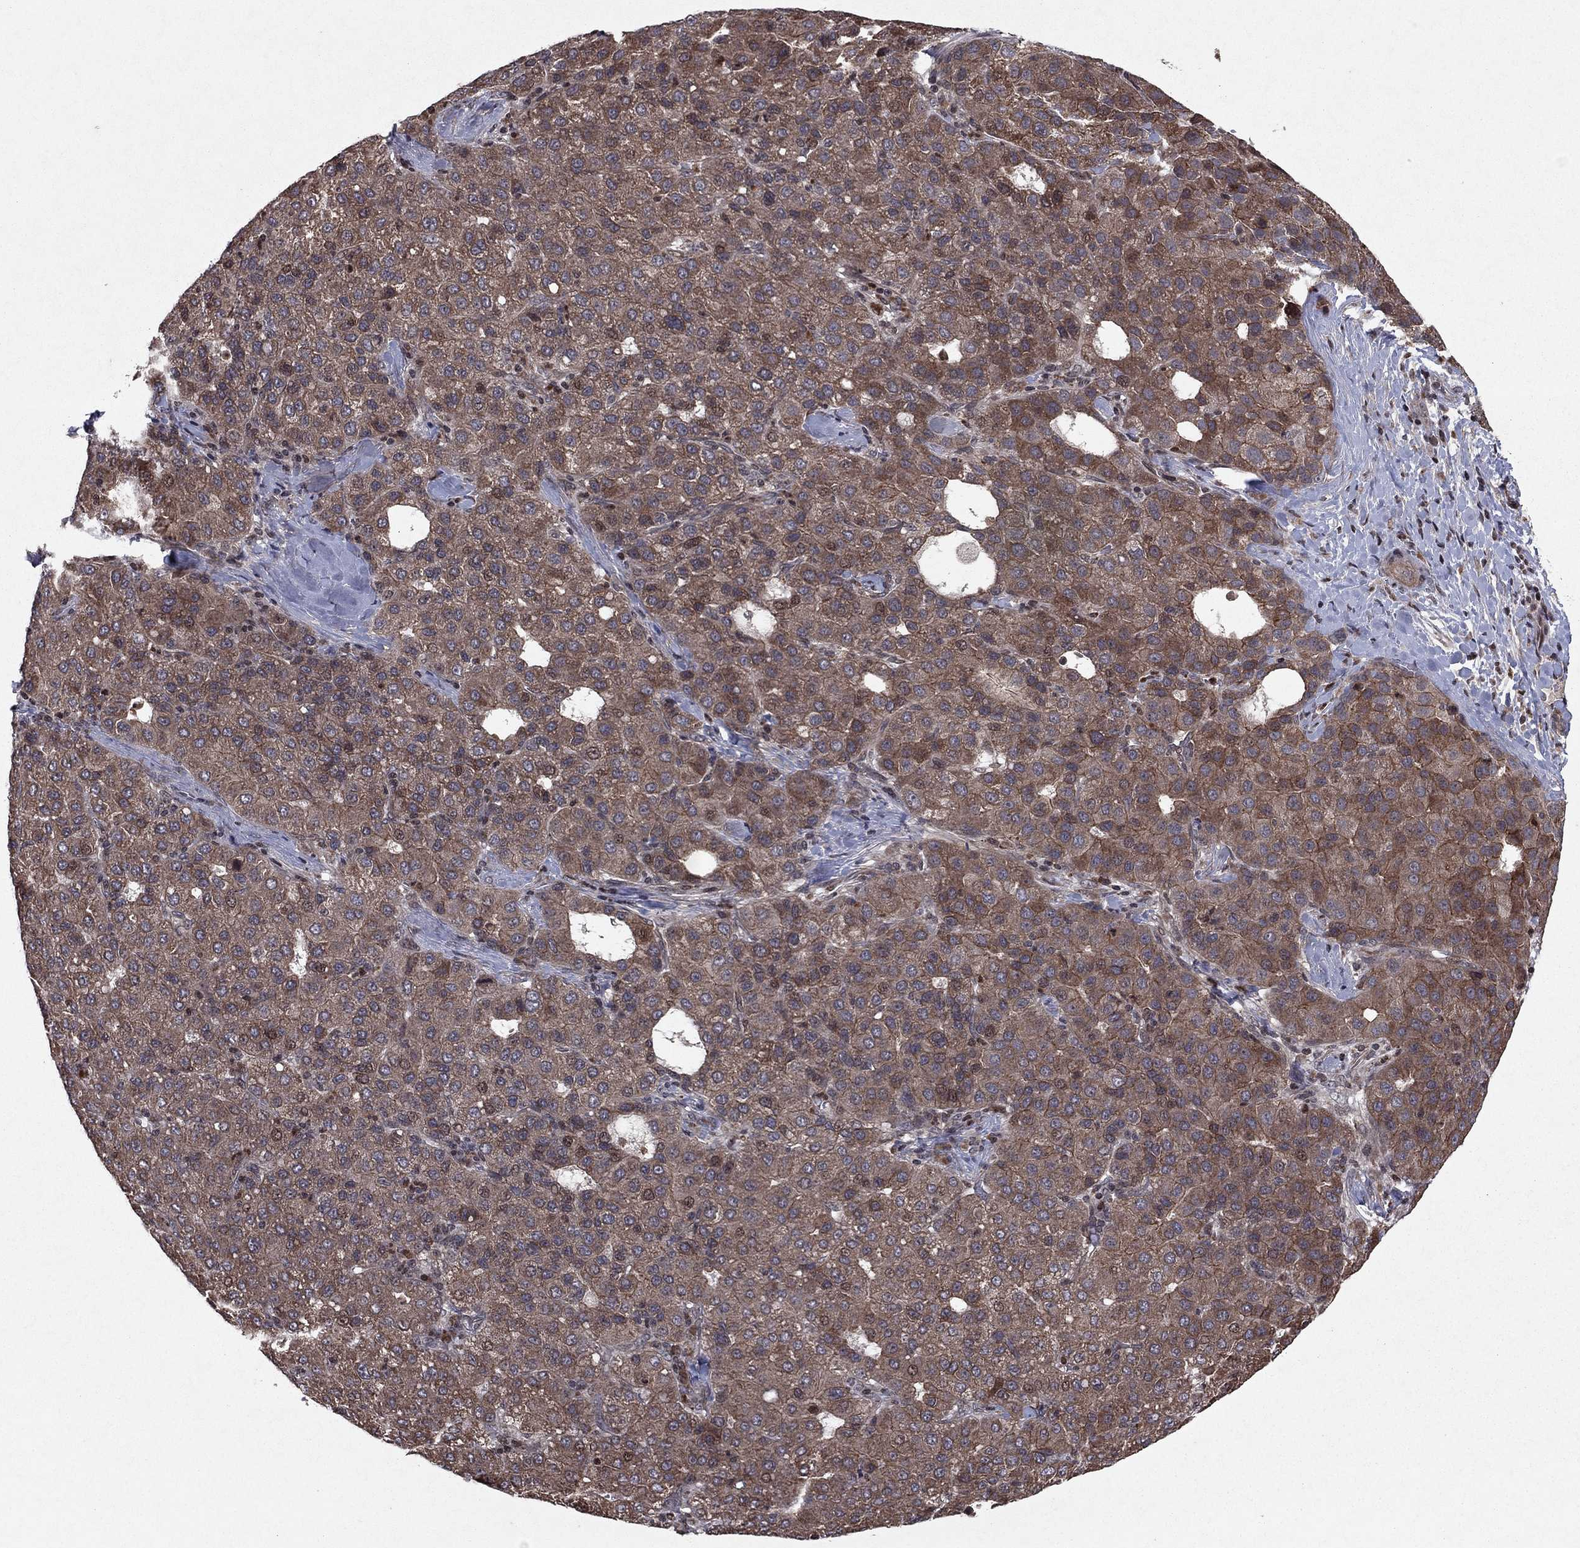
{"staining": {"intensity": "moderate", "quantity": "<25%", "location": "cytoplasmic/membranous"}, "tissue": "liver cancer", "cell_type": "Tumor cells", "image_type": "cancer", "snomed": [{"axis": "morphology", "description": "Carcinoma, Hepatocellular, NOS"}, {"axis": "topography", "description": "Liver"}], "caption": "Immunohistochemistry photomicrograph of neoplastic tissue: human liver hepatocellular carcinoma stained using immunohistochemistry demonstrates low levels of moderate protein expression localized specifically in the cytoplasmic/membranous of tumor cells, appearing as a cytoplasmic/membranous brown color.", "gene": "SORBS1", "patient": {"sex": "male", "age": 65}}